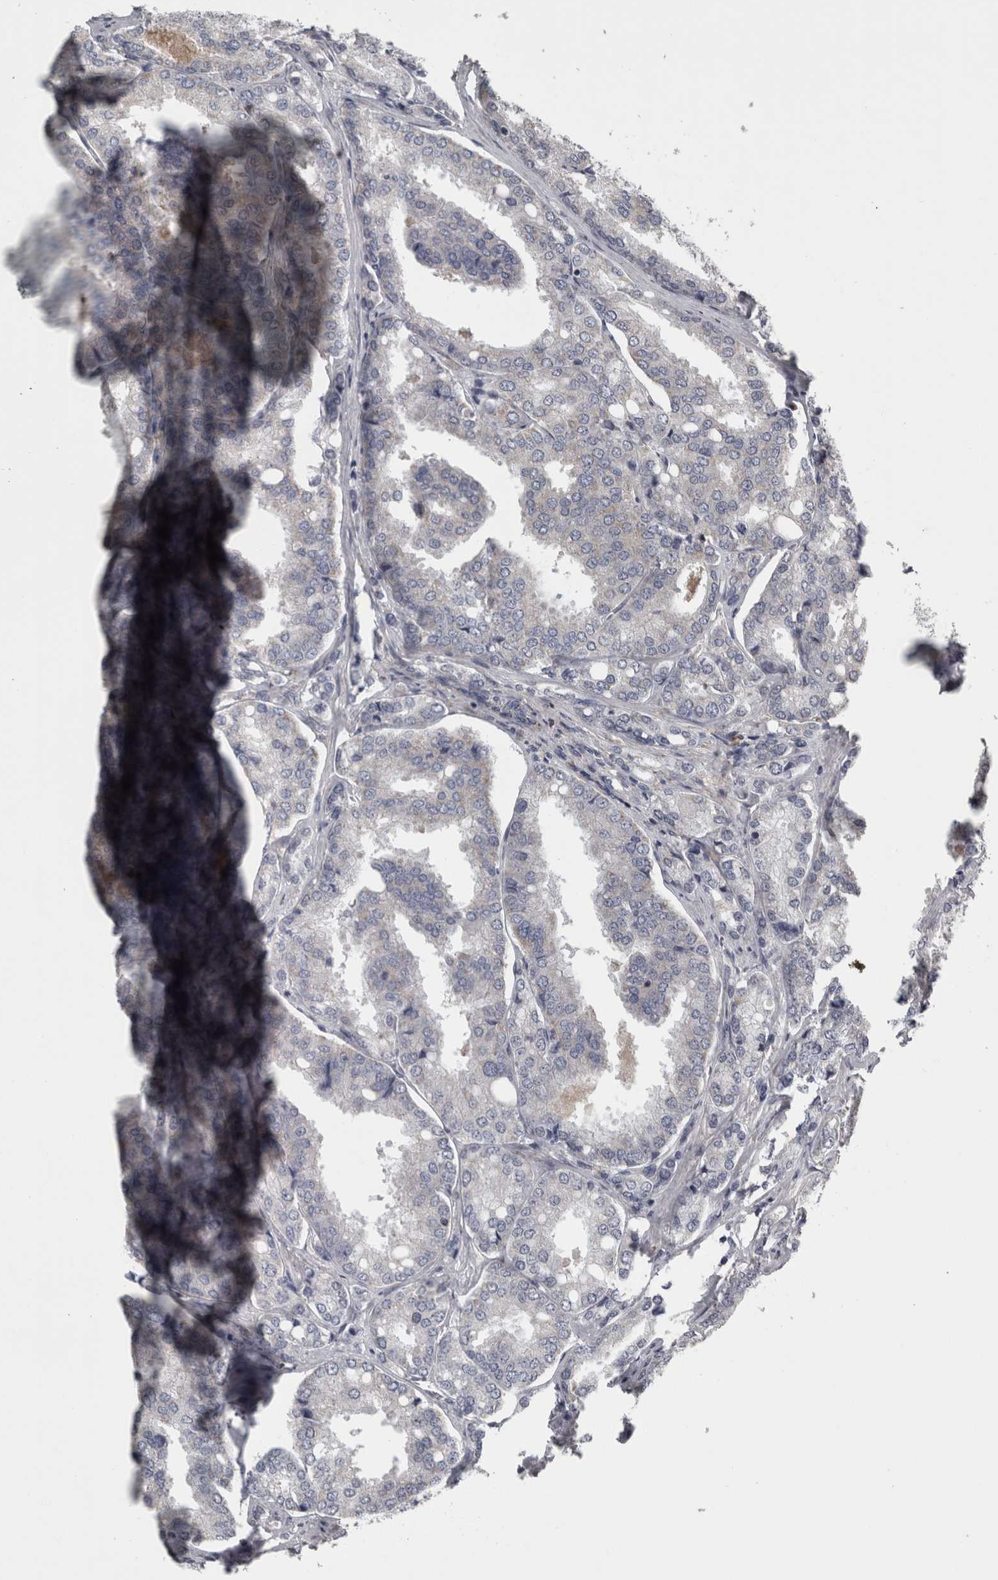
{"staining": {"intensity": "negative", "quantity": "none", "location": "none"}, "tissue": "prostate cancer", "cell_type": "Tumor cells", "image_type": "cancer", "snomed": [{"axis": "morphology", "description": "Adenocarcinoma, High grade"}, {"axis": "topography", "description": "Prostate"}], "caption": "The histopathology image reveals no staining of tumor cells in prostate cancer (high-grade adenocarcinoma).", "gene": "FRK", "patient": {"sex": "male", "age": 50}}